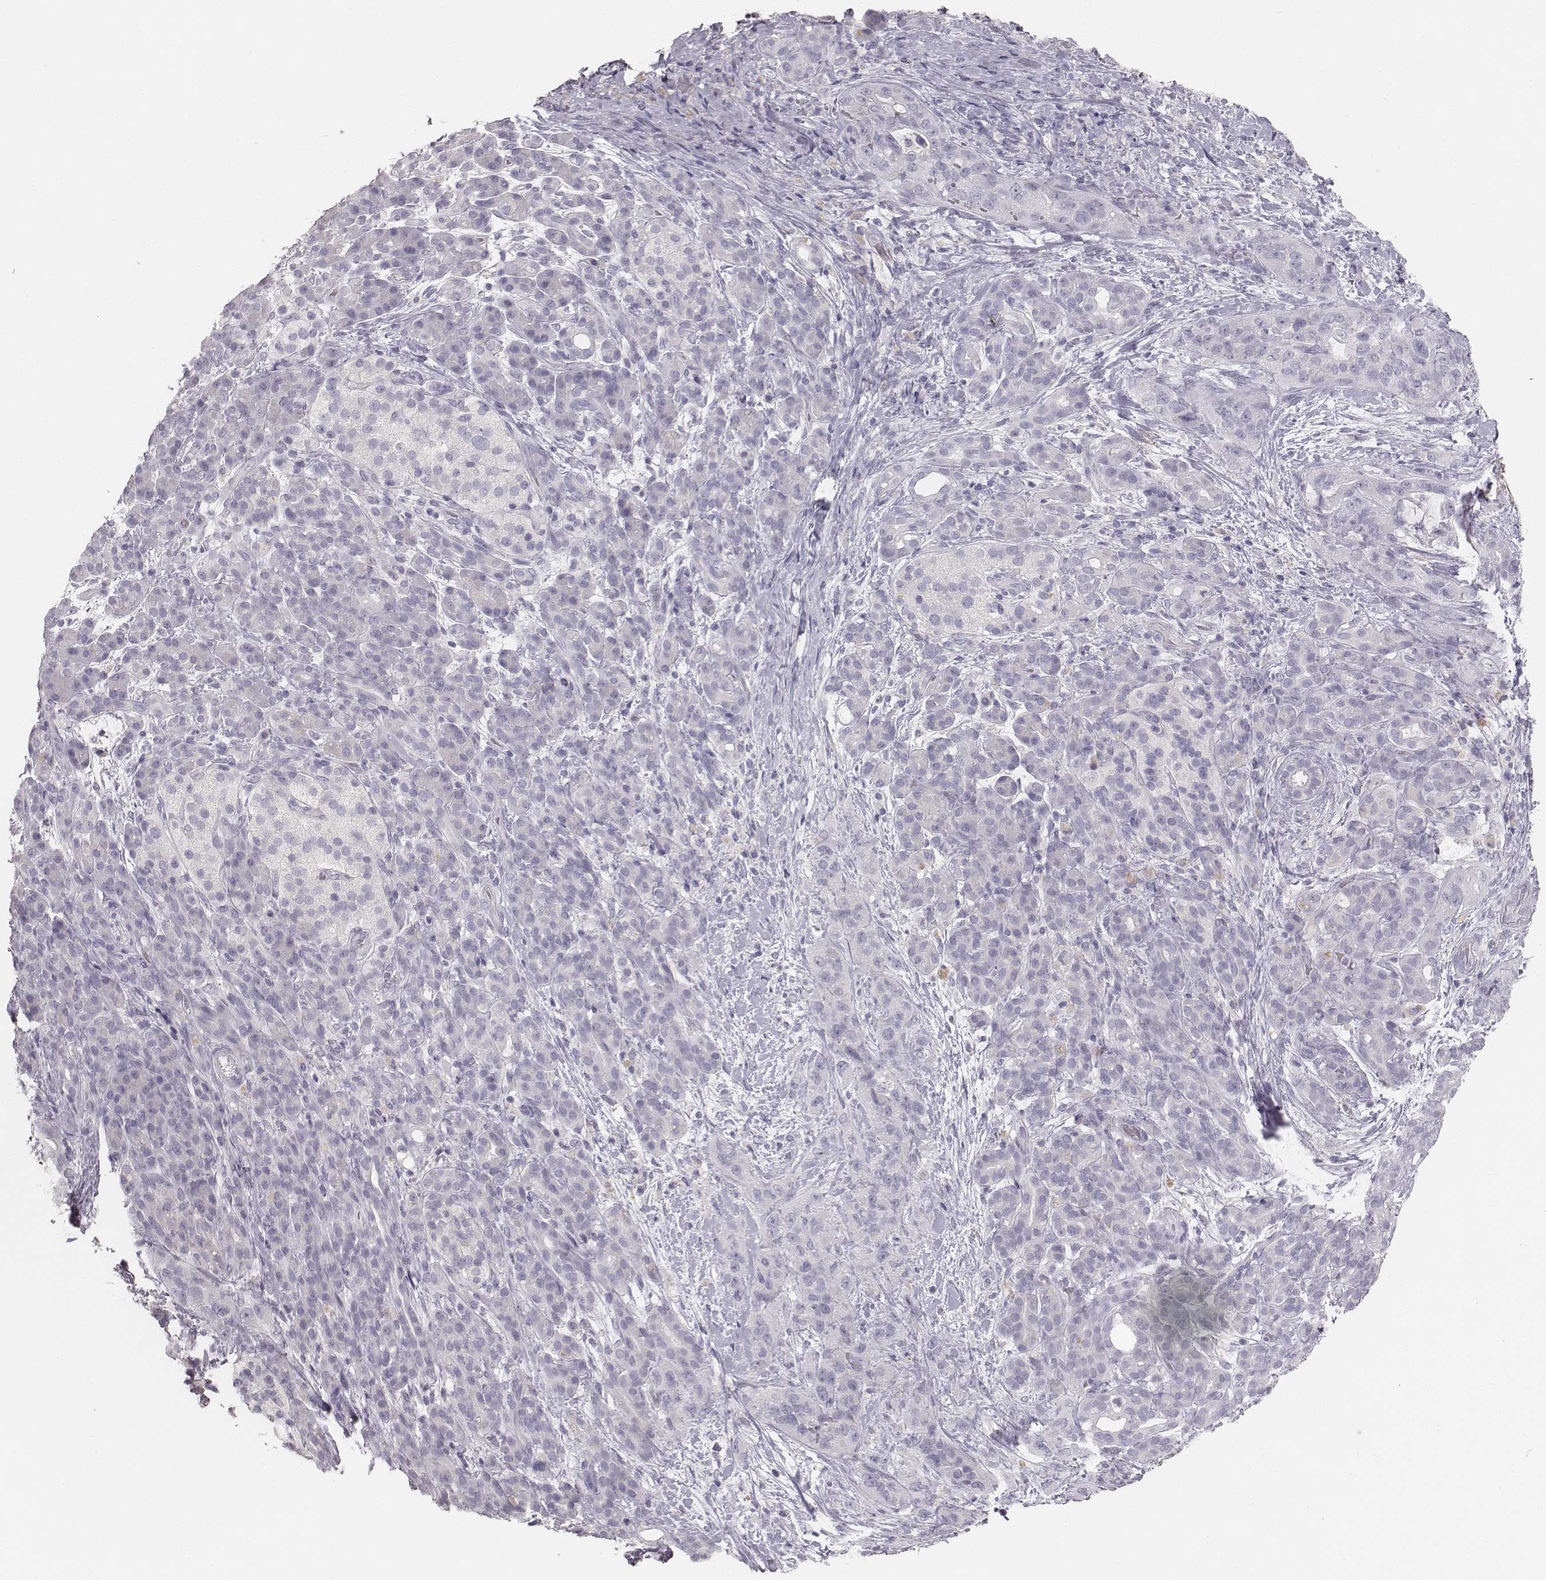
{"staining": {"intensity": "negative", "quantity": "none", "location": "none"}, "tissue": "pancreatic cancer", "cell_type": "Tumor cells", "image_type": "cancer", "snomed": [{"axis": "morphology", "description": "Adenocarcinoma, NOS"}, {"axis": "topography", "description": "Pancreas"}], "caption": "There is no significant positivity in tumor cells of pancreatic cancer.", "gene": "MYH6", "patient": {"sex": "male", "age": 44}}